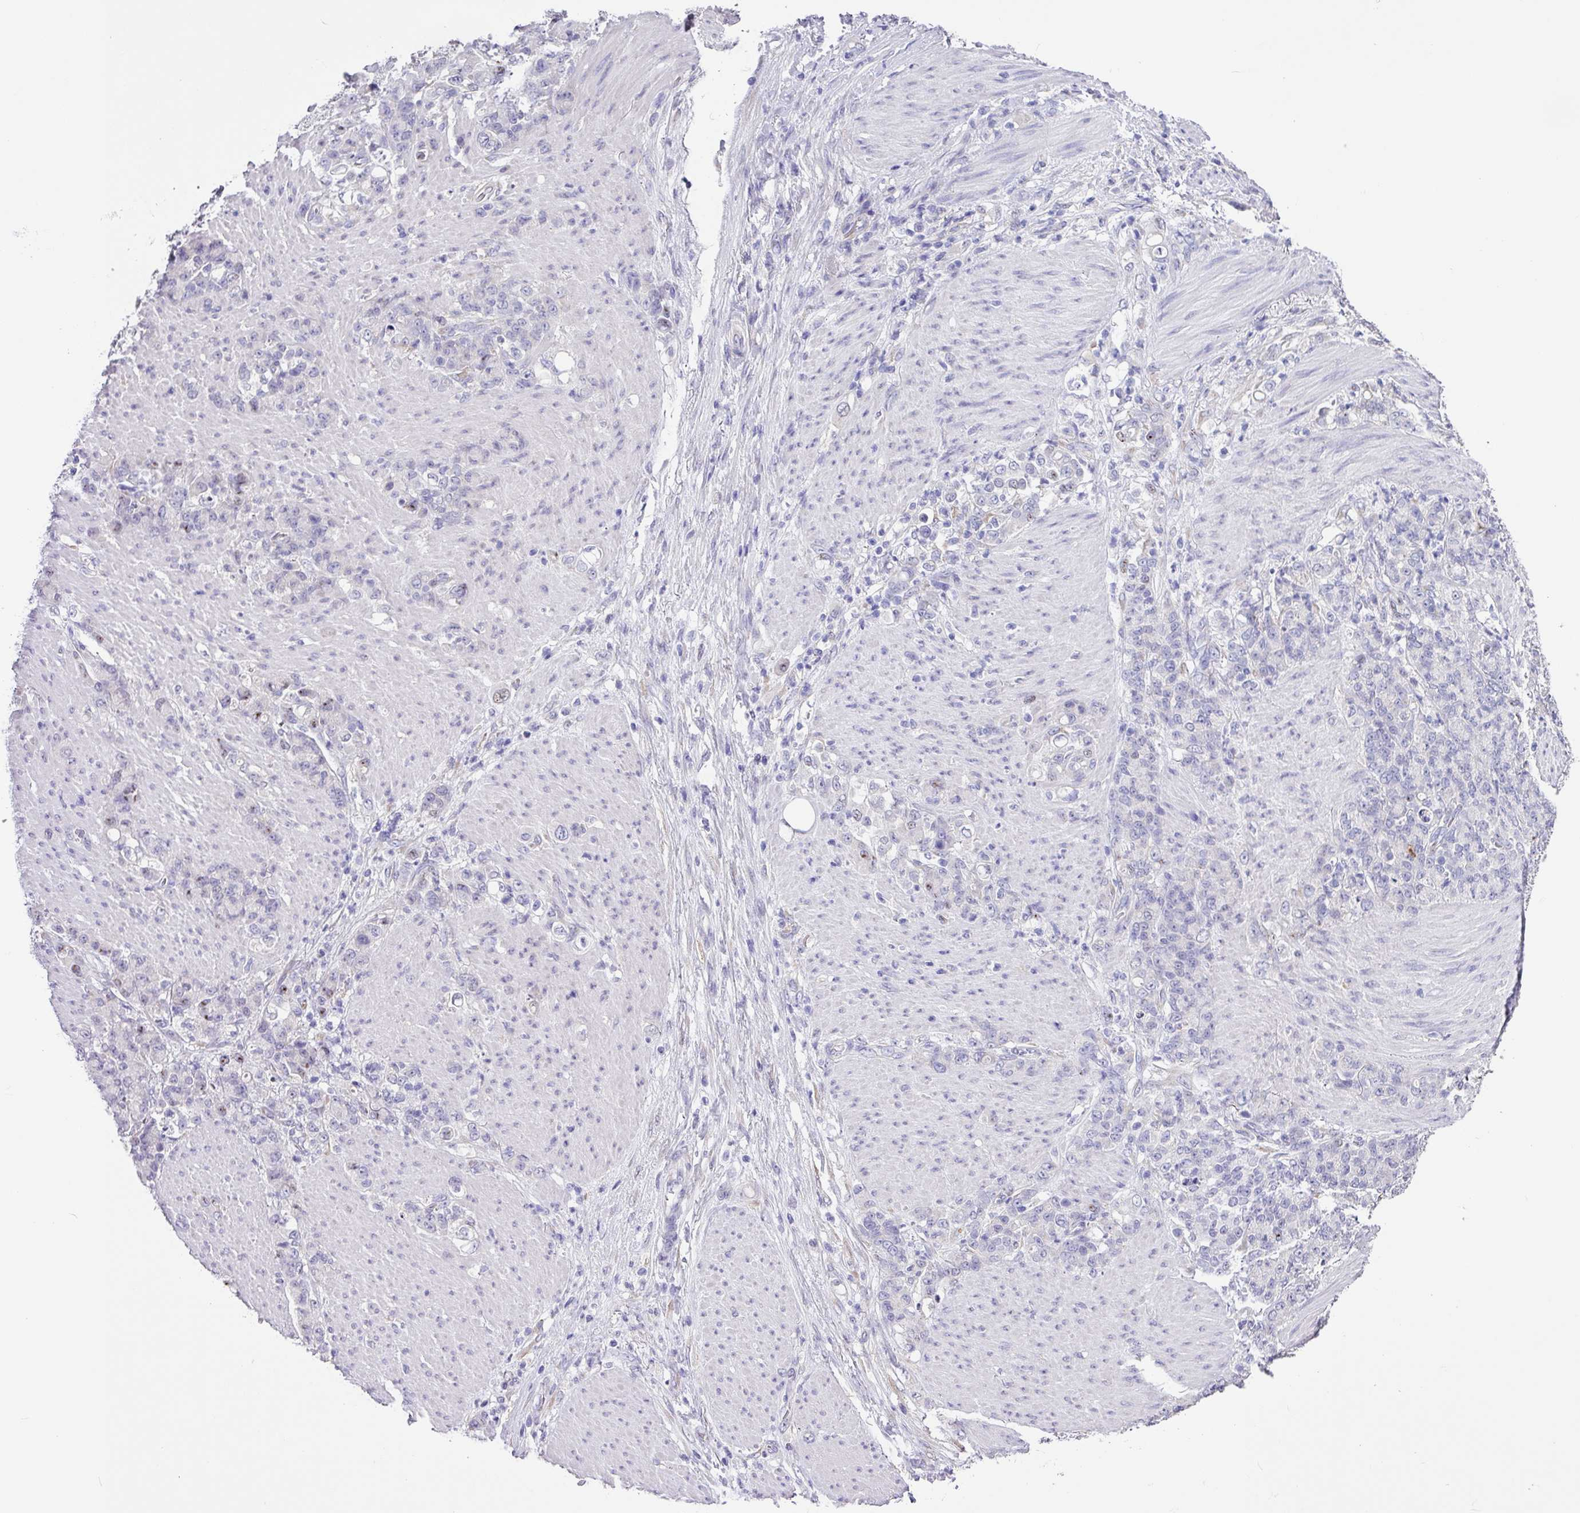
{"staining": {"intensity": "negative", "quantity": "none", "location": "none"}, "tissue": "stomach cancer", "cell_type": "Tumor cells", "image_type": "cancer", "snomed": [{"axis": "morphology", "description": "Adenocarcinoma, NOS"}, {"axis": "topography", "description": "Stomach"}], "caption": "Stomach cancer (adenocarcinoma) was stained to show a protein in brown. There is no significant expression in tumor cells. (DAB (3,3'-diaminobenzidine) immunohistochemistry (IHC) with hematoxylin counter stain).", "gene": "ZG16", "patient": {"sex": "female", "age": 79}}